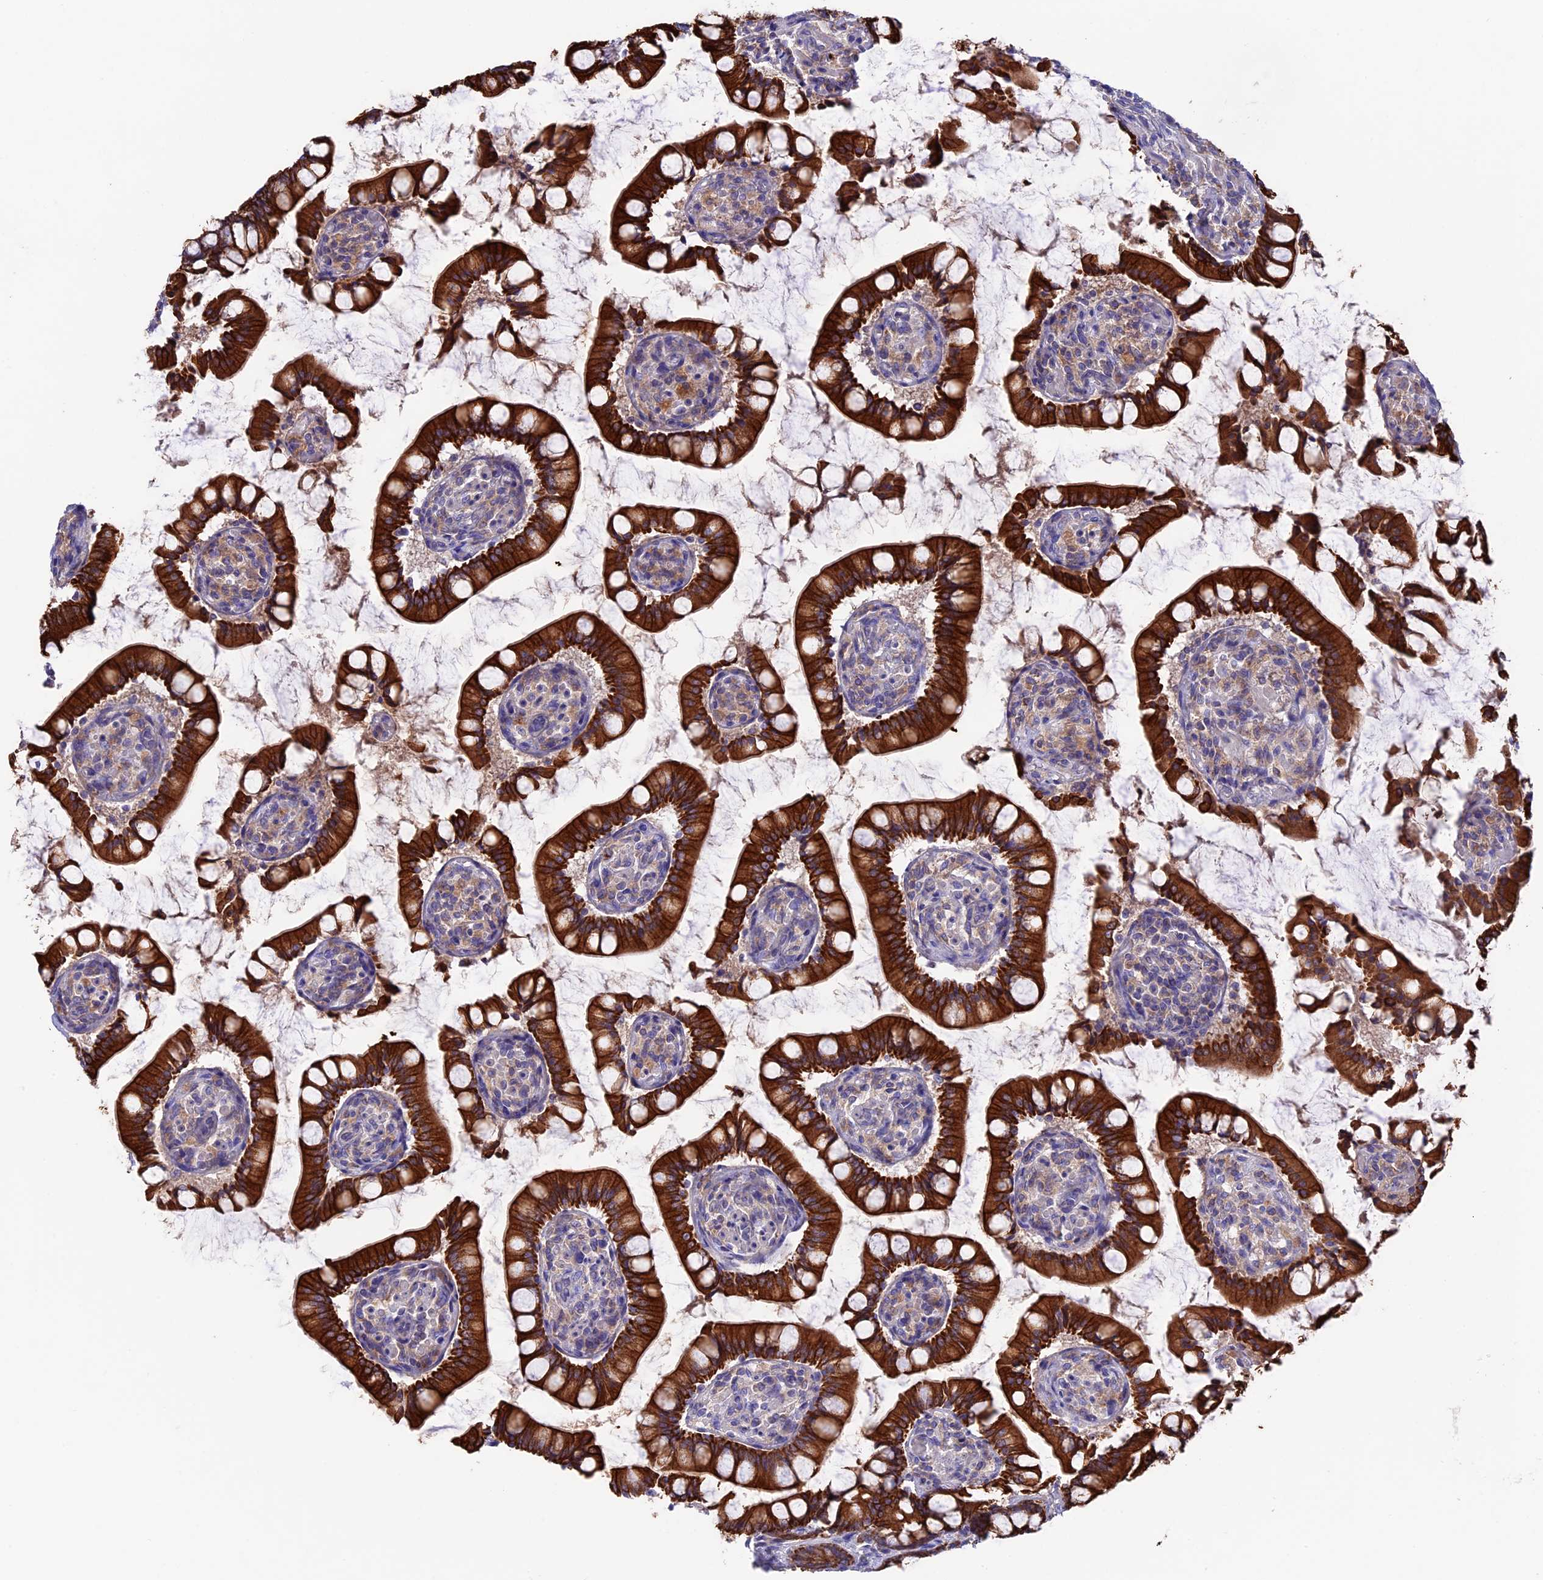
{"staining": {"intensity": "strong", "quantity": ">75%", "location": "cytoplasmic/membranous"}, "tissue": "small intestine", "cell_type": "Glandular cells", "image_type": "normal", "snomed": [{"axis": "morphology", "description": "Normal tissue, NOS"}, {"axis": "topography", "description": "Small intestine"}], "caption": "Glandular cells display high levels of strong cytoplasmic/membranous staining in about >75% of cells in unremarkable human small intestine.", "gene": "PTPN9", "patient": {"sex": "male", "age": 52}}